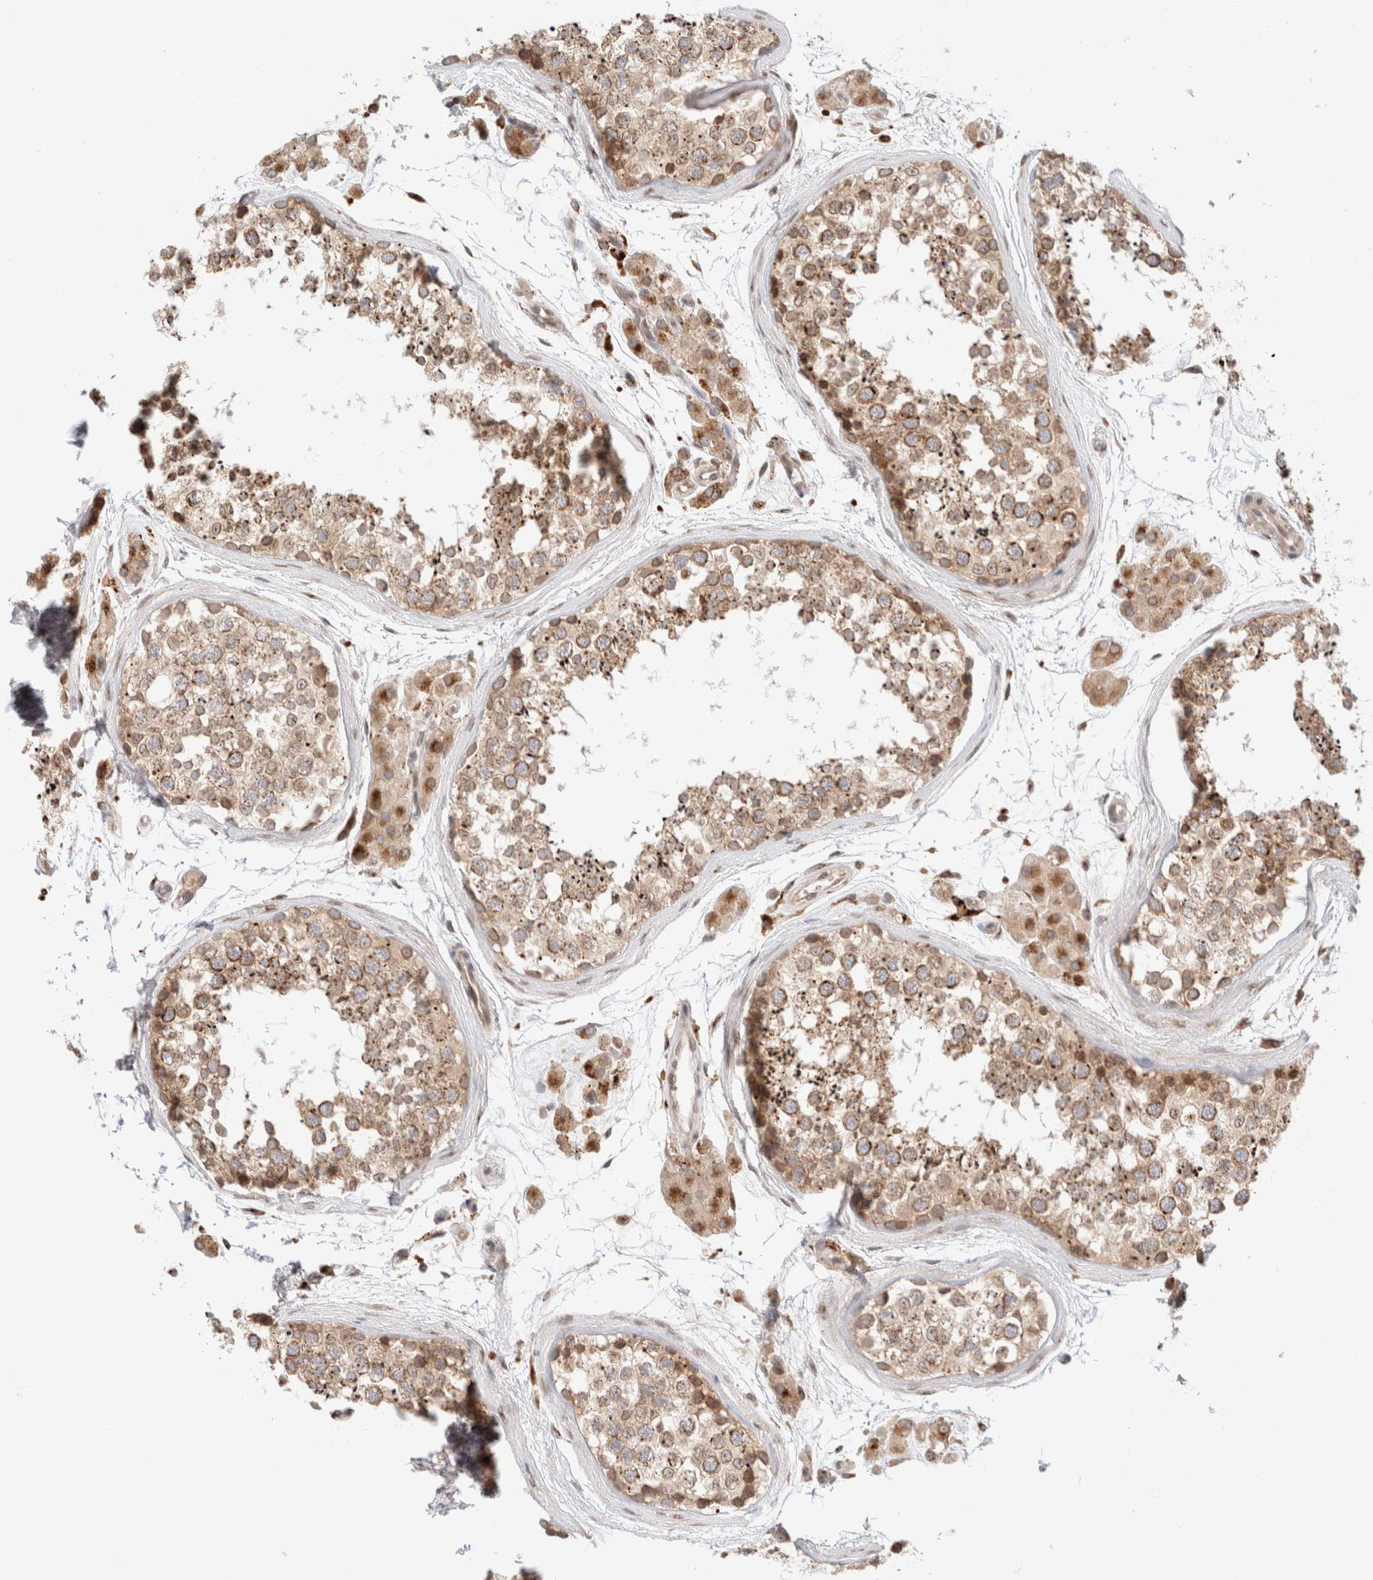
{"staining": {"intensity": "moderate", "quantity": ">75%", "location": "cytoplasmic/membranous"}, "tissue": "testis", "cell_type": "Cells in seminiferous ducts", "image_type": "normal", "snomed": [{"axis": "morphology", "description": "Normal tissue, NOS"}, {"axis": "topography", "description": "Testis"}], "caption": "Approximately >75% of cells in seminiferous ducts in benign human testis display moderate cytoplasmic/membranous protein positivity as visualized by brown immunohistochemical staining.", "gene": "GCN1", "patient": {"sex": "male", "age": 56}}